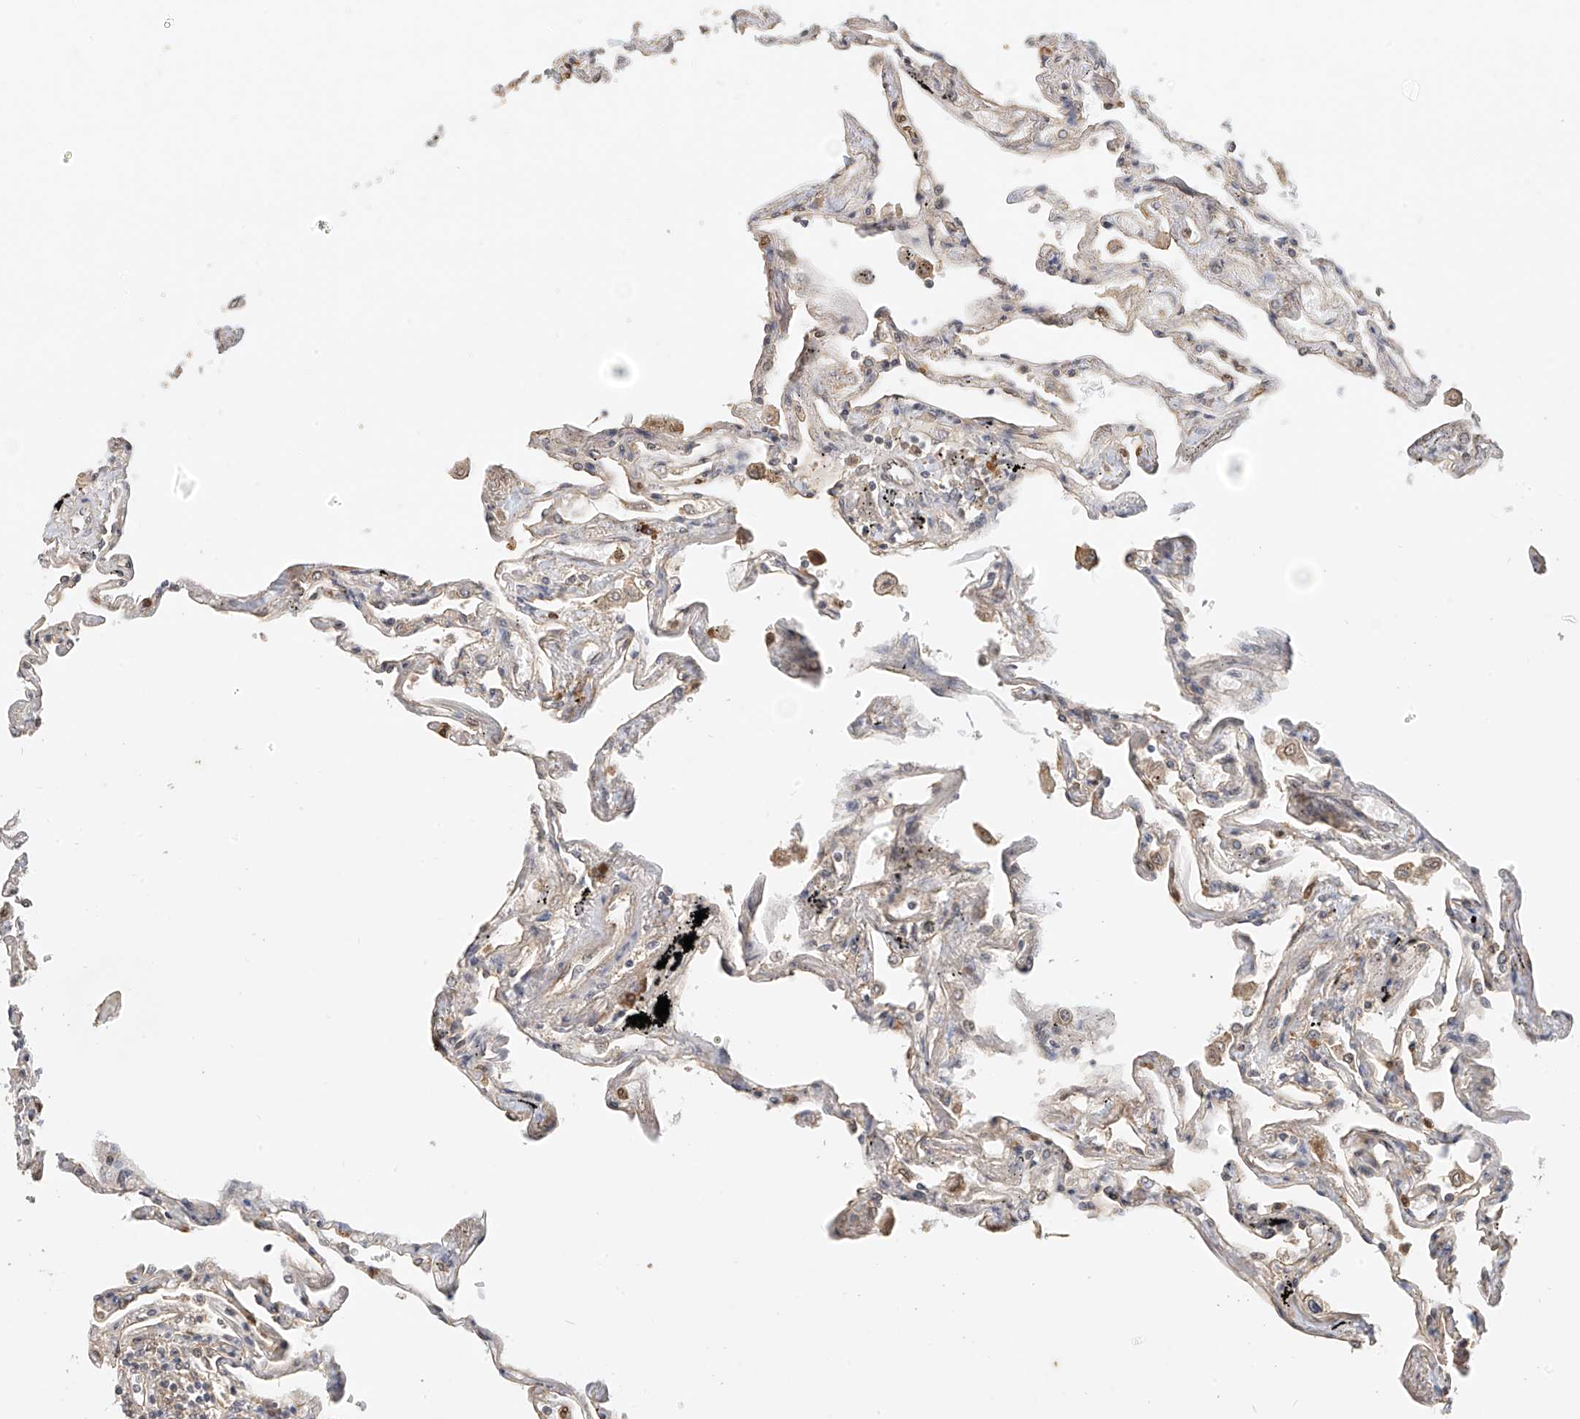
{"staining": {"intensity": "moderate", "quantity": "<25%", "location": "cytoplasmic/membranous"}, "tissue": "lung", "cell_type": "Alveolar cells", "image_type": "normal", "snomed": [{"axis": "morphology", "description": "Normal tissue, NOS"}, {"axis": "topography", "description": "Lung"}], "caption": "High-magnification brightfield microscopy of benign lung stained with DAB (3,3'-diaminobenzidine) (brown) and counterstained with hematoxylin (blue). alveolar cells exhibit moderate cytoplasmic/membranous staining is identified in approximately<25% of cells. (IHC, brightfield microscopy, high magnification).", "gene": "OFD1", "patient": {"sex": "female", "age": 67}}